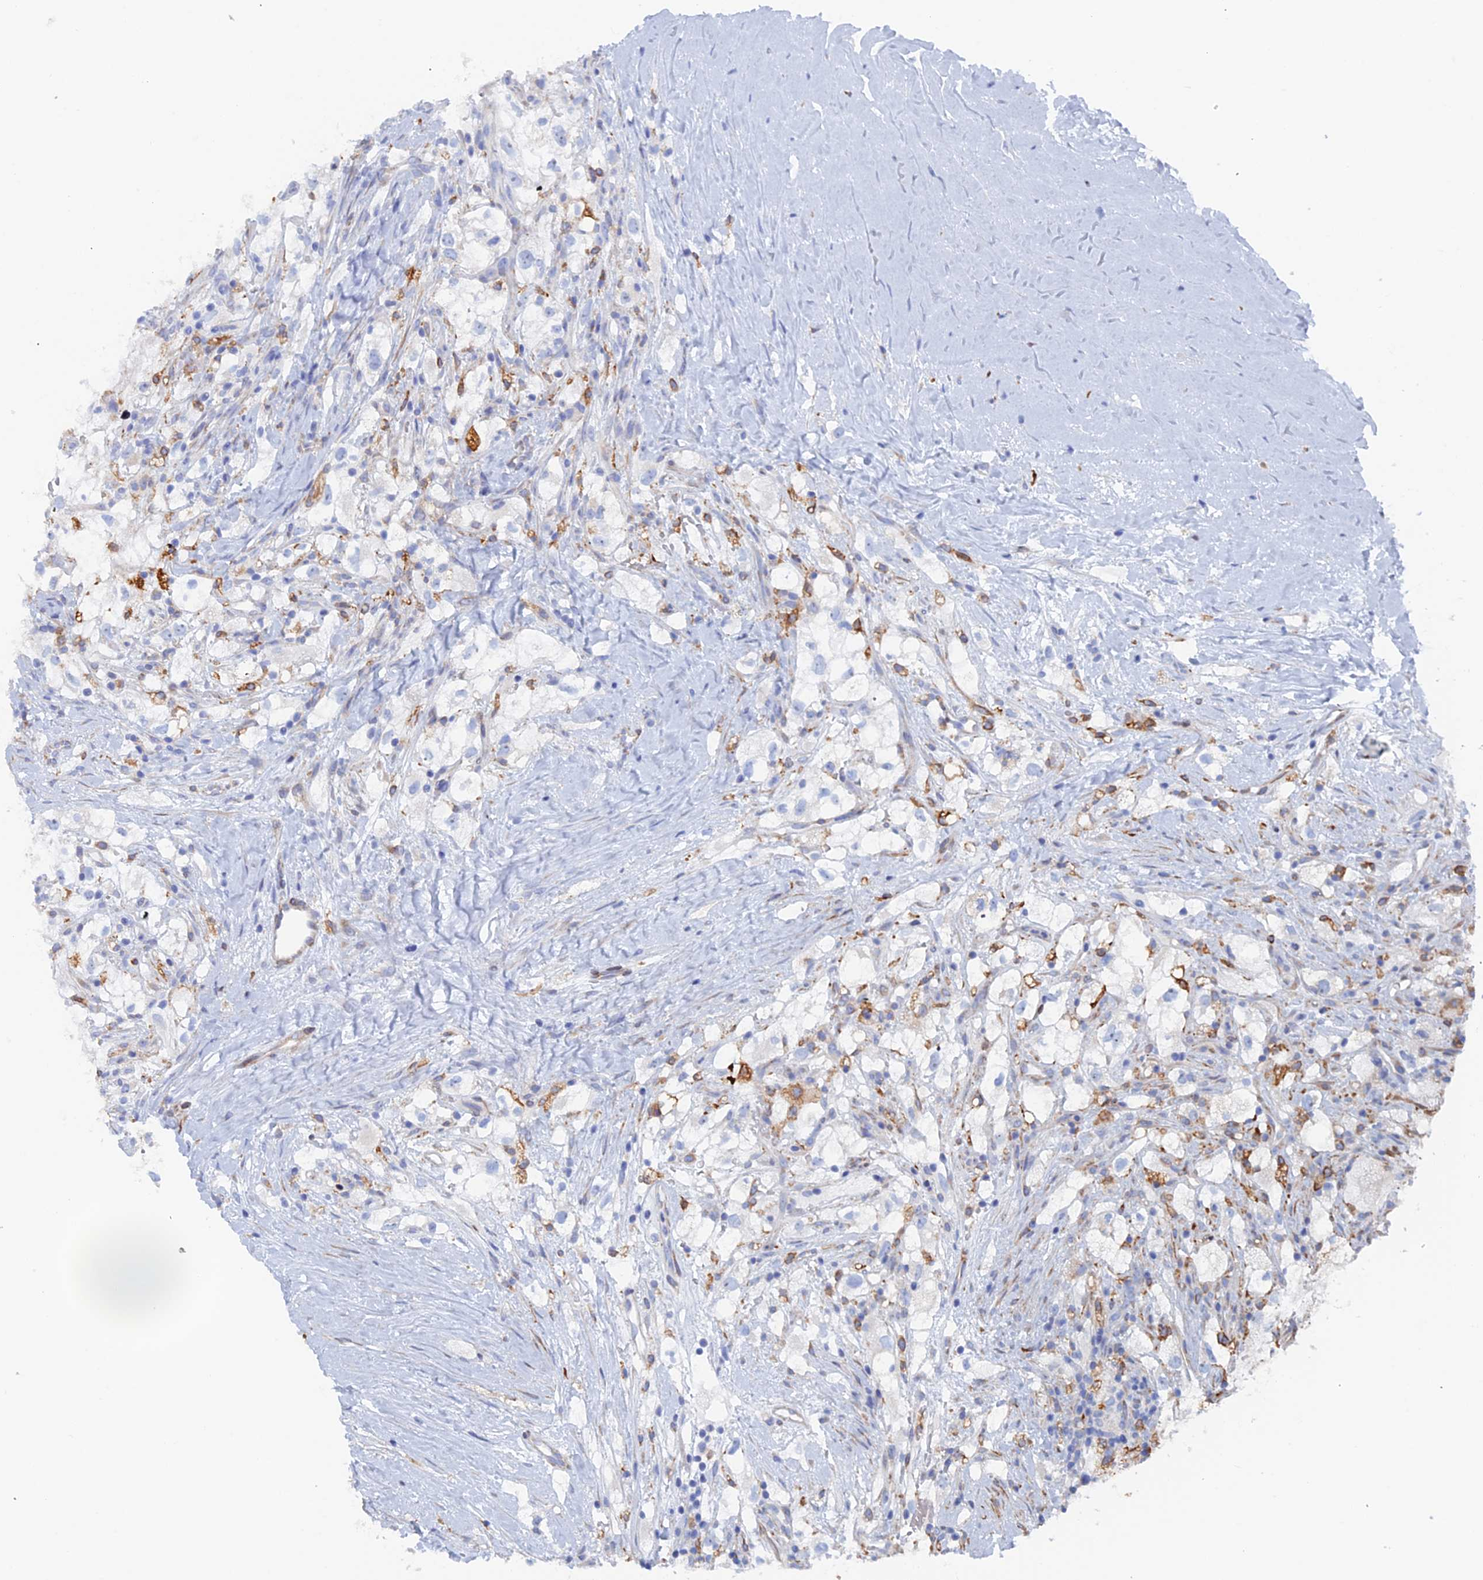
{"staining": {"intensity": "negative", "quantity": "none", "location": "none"}, "tissue": "renal cancer", "cell_type": "Tumor cells", "image_type": "cancer", "snomed": [{"axis": "morphology", "description": "Adenocarcinoma, NOS"}, {"axis": "topography", "description": "Kidney"}], "caption": "Image shows no significant protein positivity in tumor cells of renal cancer (adenocarcinoma). (Brightfield microscopy of DAB IHC at high magnification).", "gene": "COG7", "patient": {"sex": "male", "age": 59}}